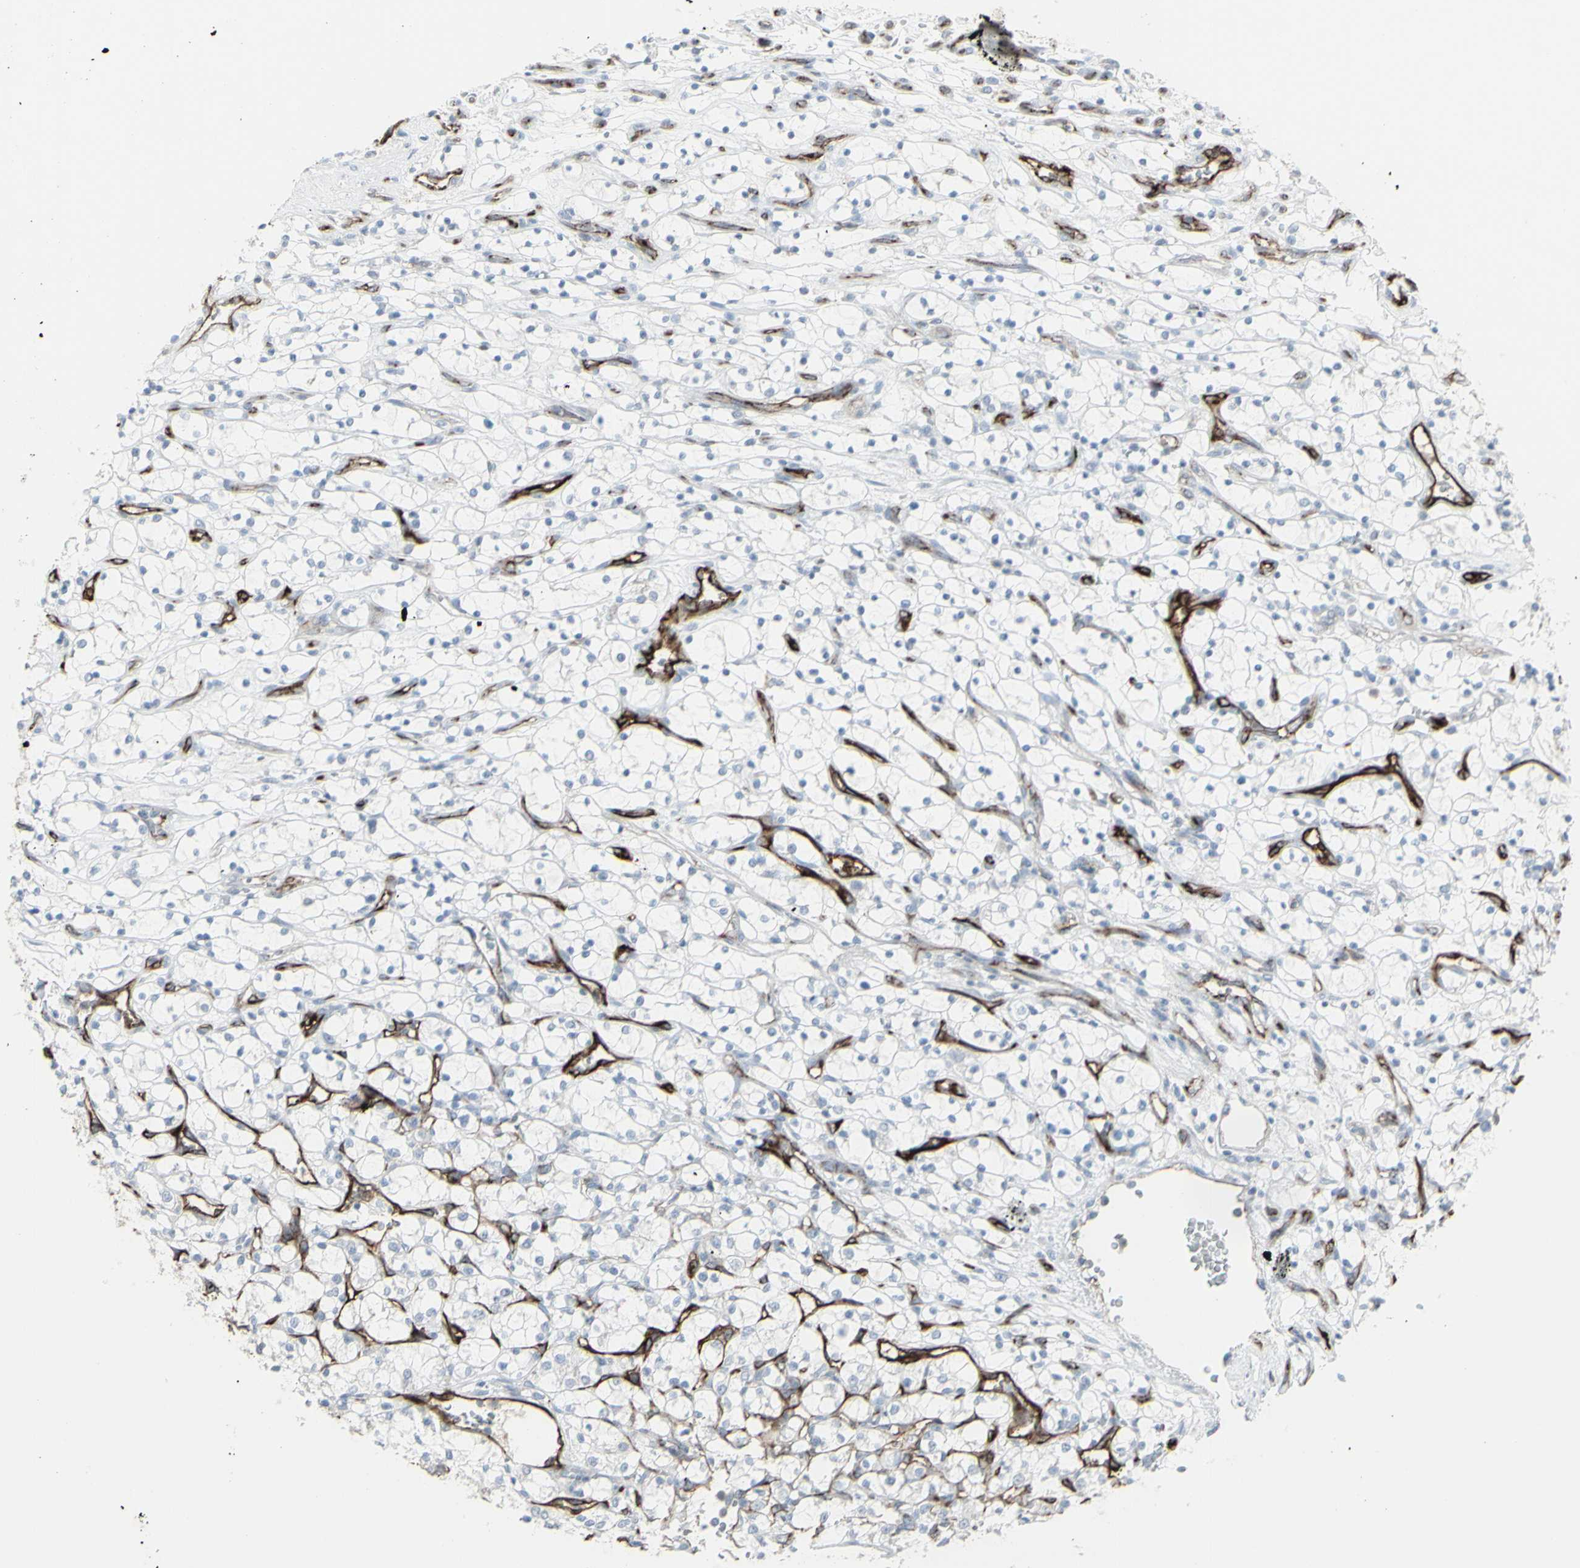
{"staining": {"intensity": "negative", "quantity": "none", "location": "none"}, "tissue": "renal cancer", "cell_type": "Tumor cells", "image_type": "cancer", "snomed": [{"axis": "morphology", "description": "Adenocarcinoma, NOS"}, {"axis": "topography", "description": "Kidney"}], "caption": "A micrograph of human adenocarcinoma (renal) is negative for staining in tumor cells.", "gene": "GJA1", "patient": {"sex": "female", "age": 69}}